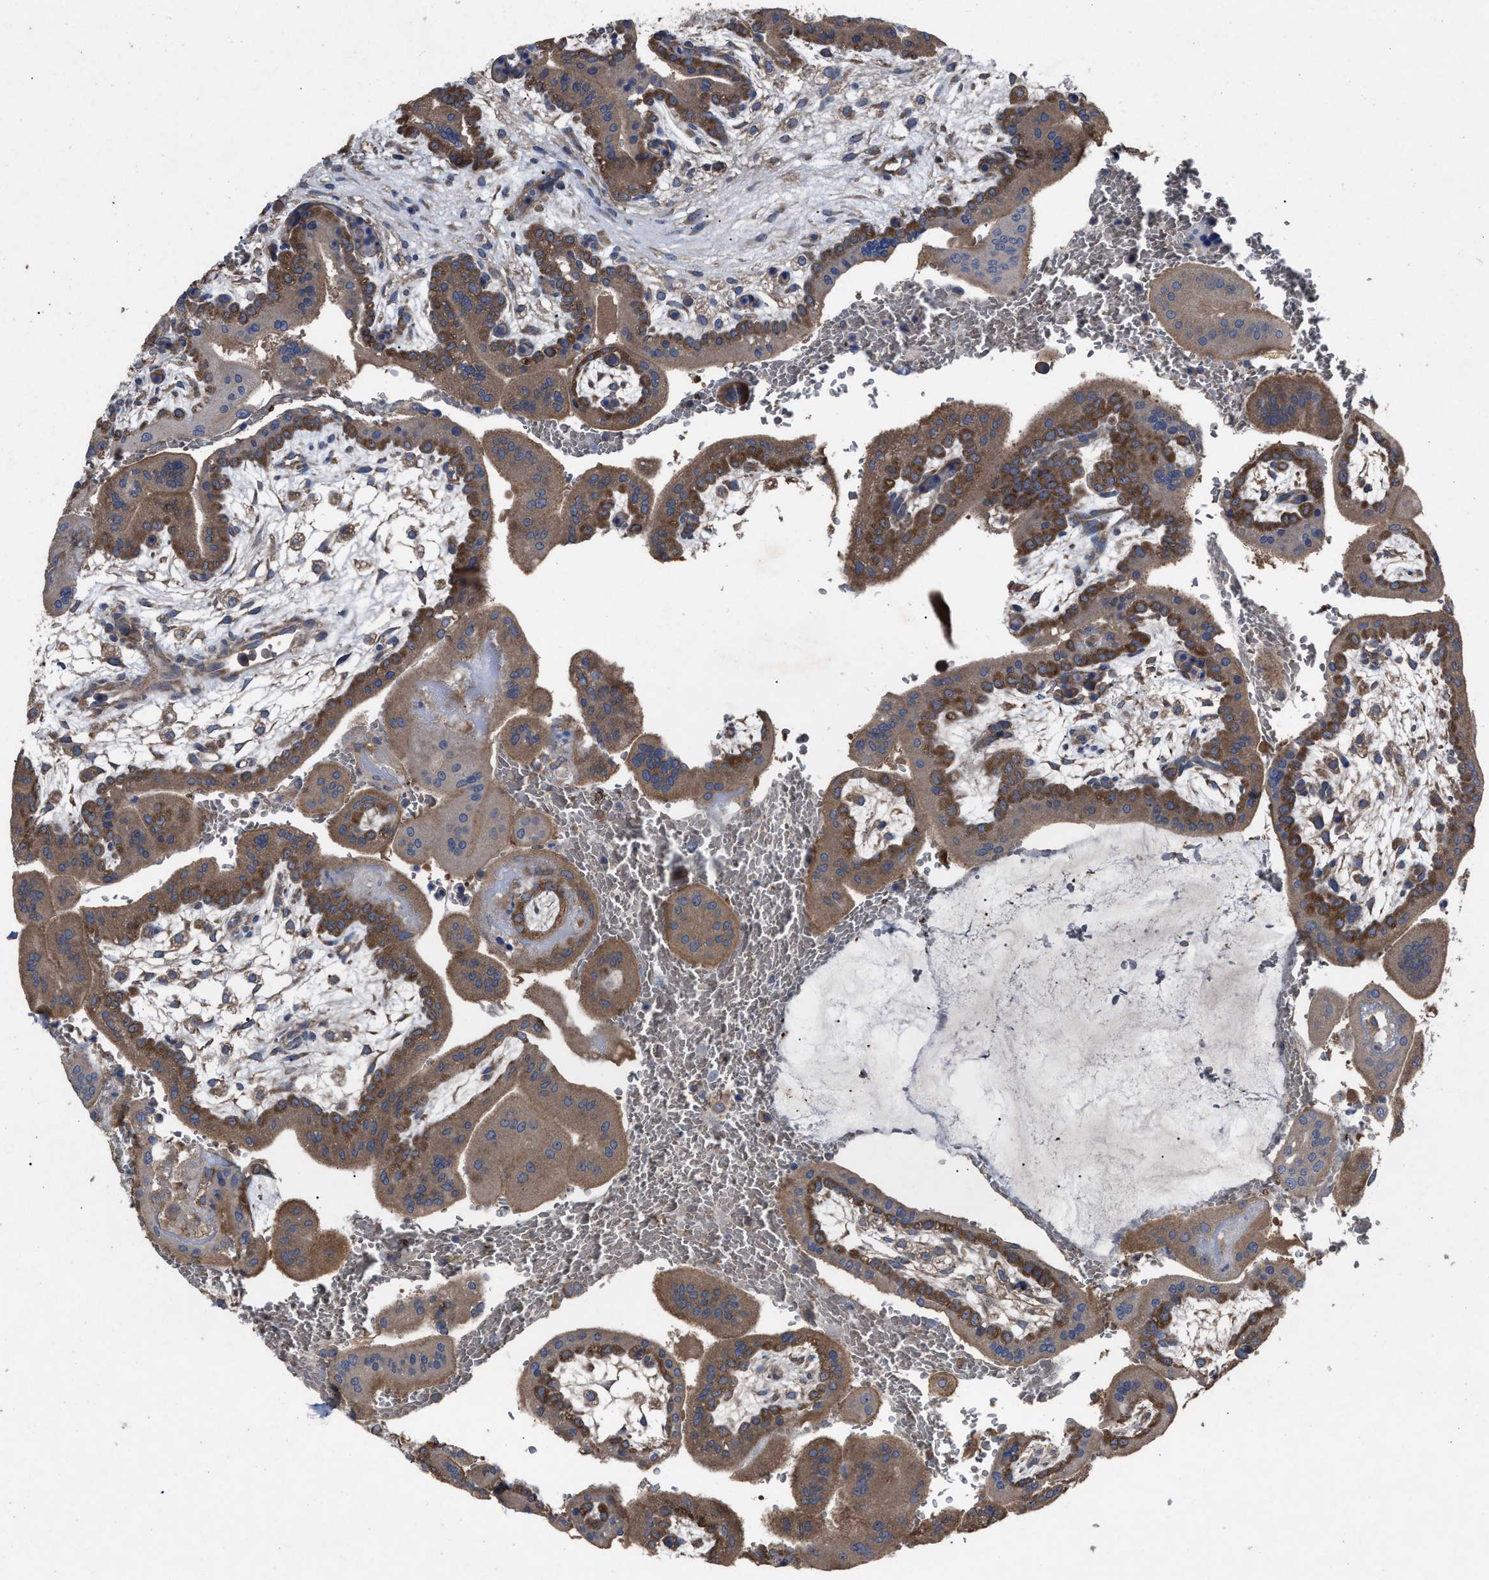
{"staining": {"intensity": "weak", "quantity": ">75%", "location": "cytoplasmic/membranous"}, "tissue": "placenta", "cell_type": "Decidual cells", "image_type": "normal", "snomed": [{"axis": "morphology", "description": "Normal tissue, NOS"}, {"axis": "topography", "description": "Placenta"}], "caption": "Placenta stained for a protein demonstrates weak cytoplasmic/membranous positivity in decidual cells. (DAB IHC with brightfield microscopy, high magnification).", "gene": "UPF1", "patient": {"sex": "female", "age": 35}}